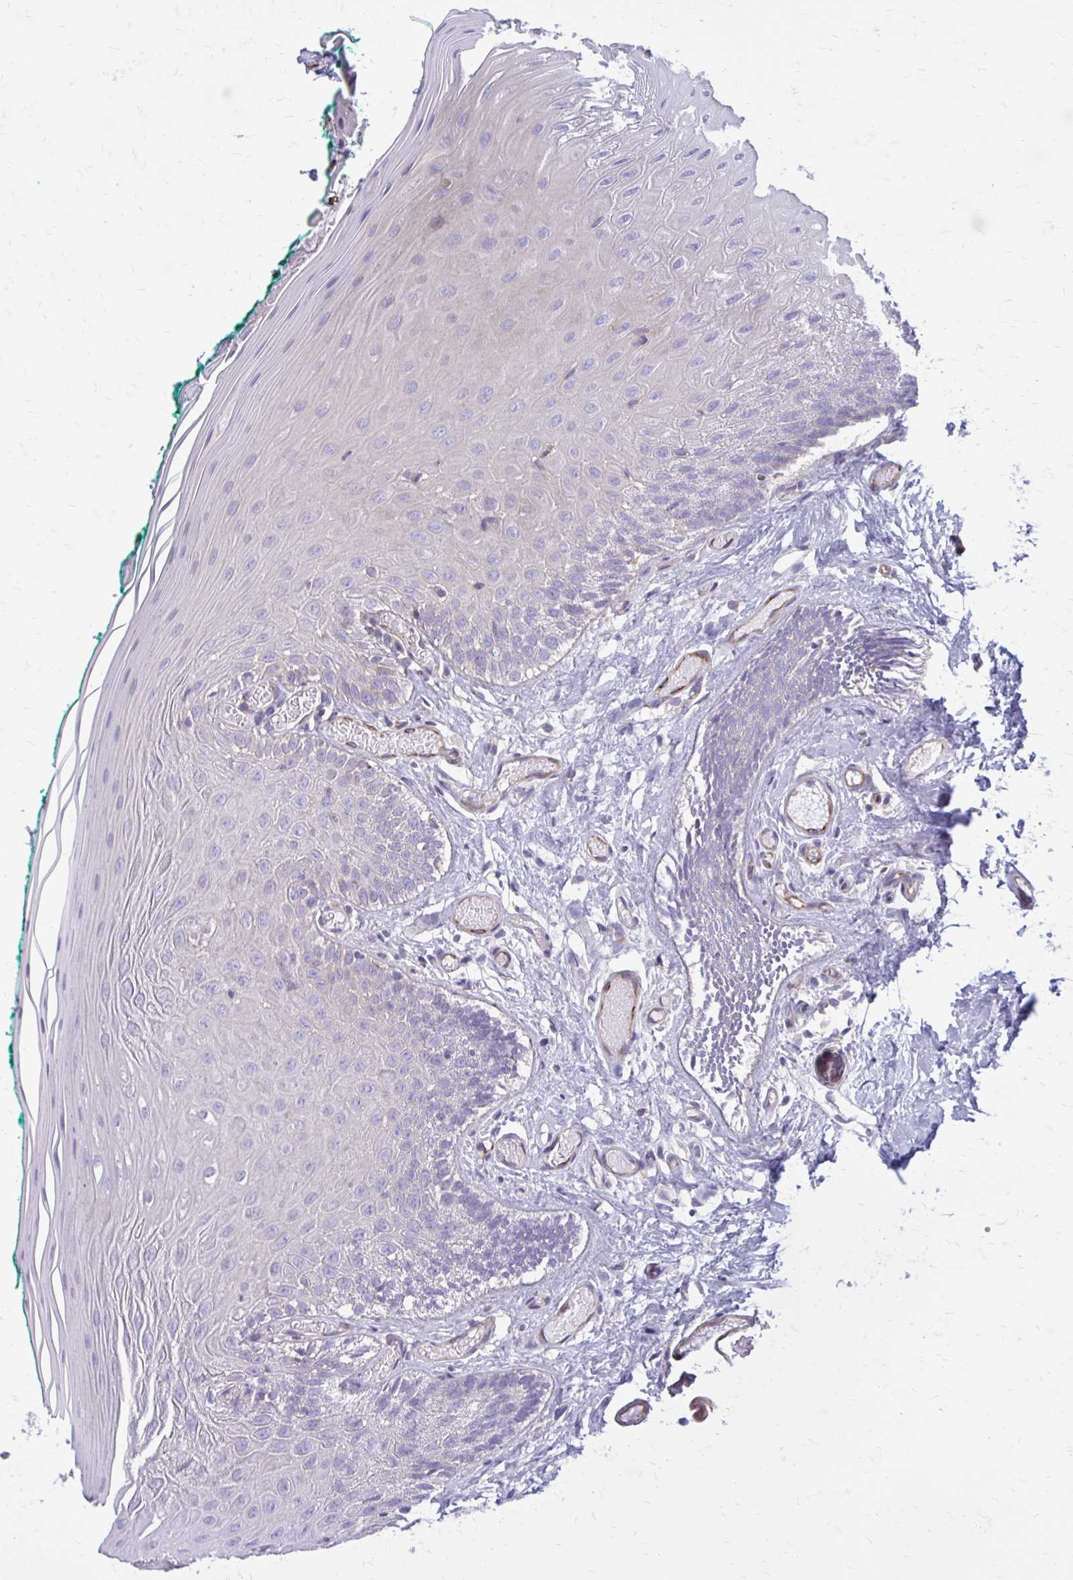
{"staining": {"intensity": "negative", "quantity": "none", "location": "none"}, "tissue": "oral mucosa", "cell_type": "Squamous epithelial cells", "image_type": "normal", "snomed": [{"axis": "morphology", "description": "Normal tissue, NOS"}, {"axis": "topography", "description": "Oral tissue"}], "caption": "DAB immunohistochemical staining of benign human oral mucosa exhibits no significant positivity in squamous epithelial cells.", "gene": "FAP", "patient": {"sex": "female", "age": 40}}